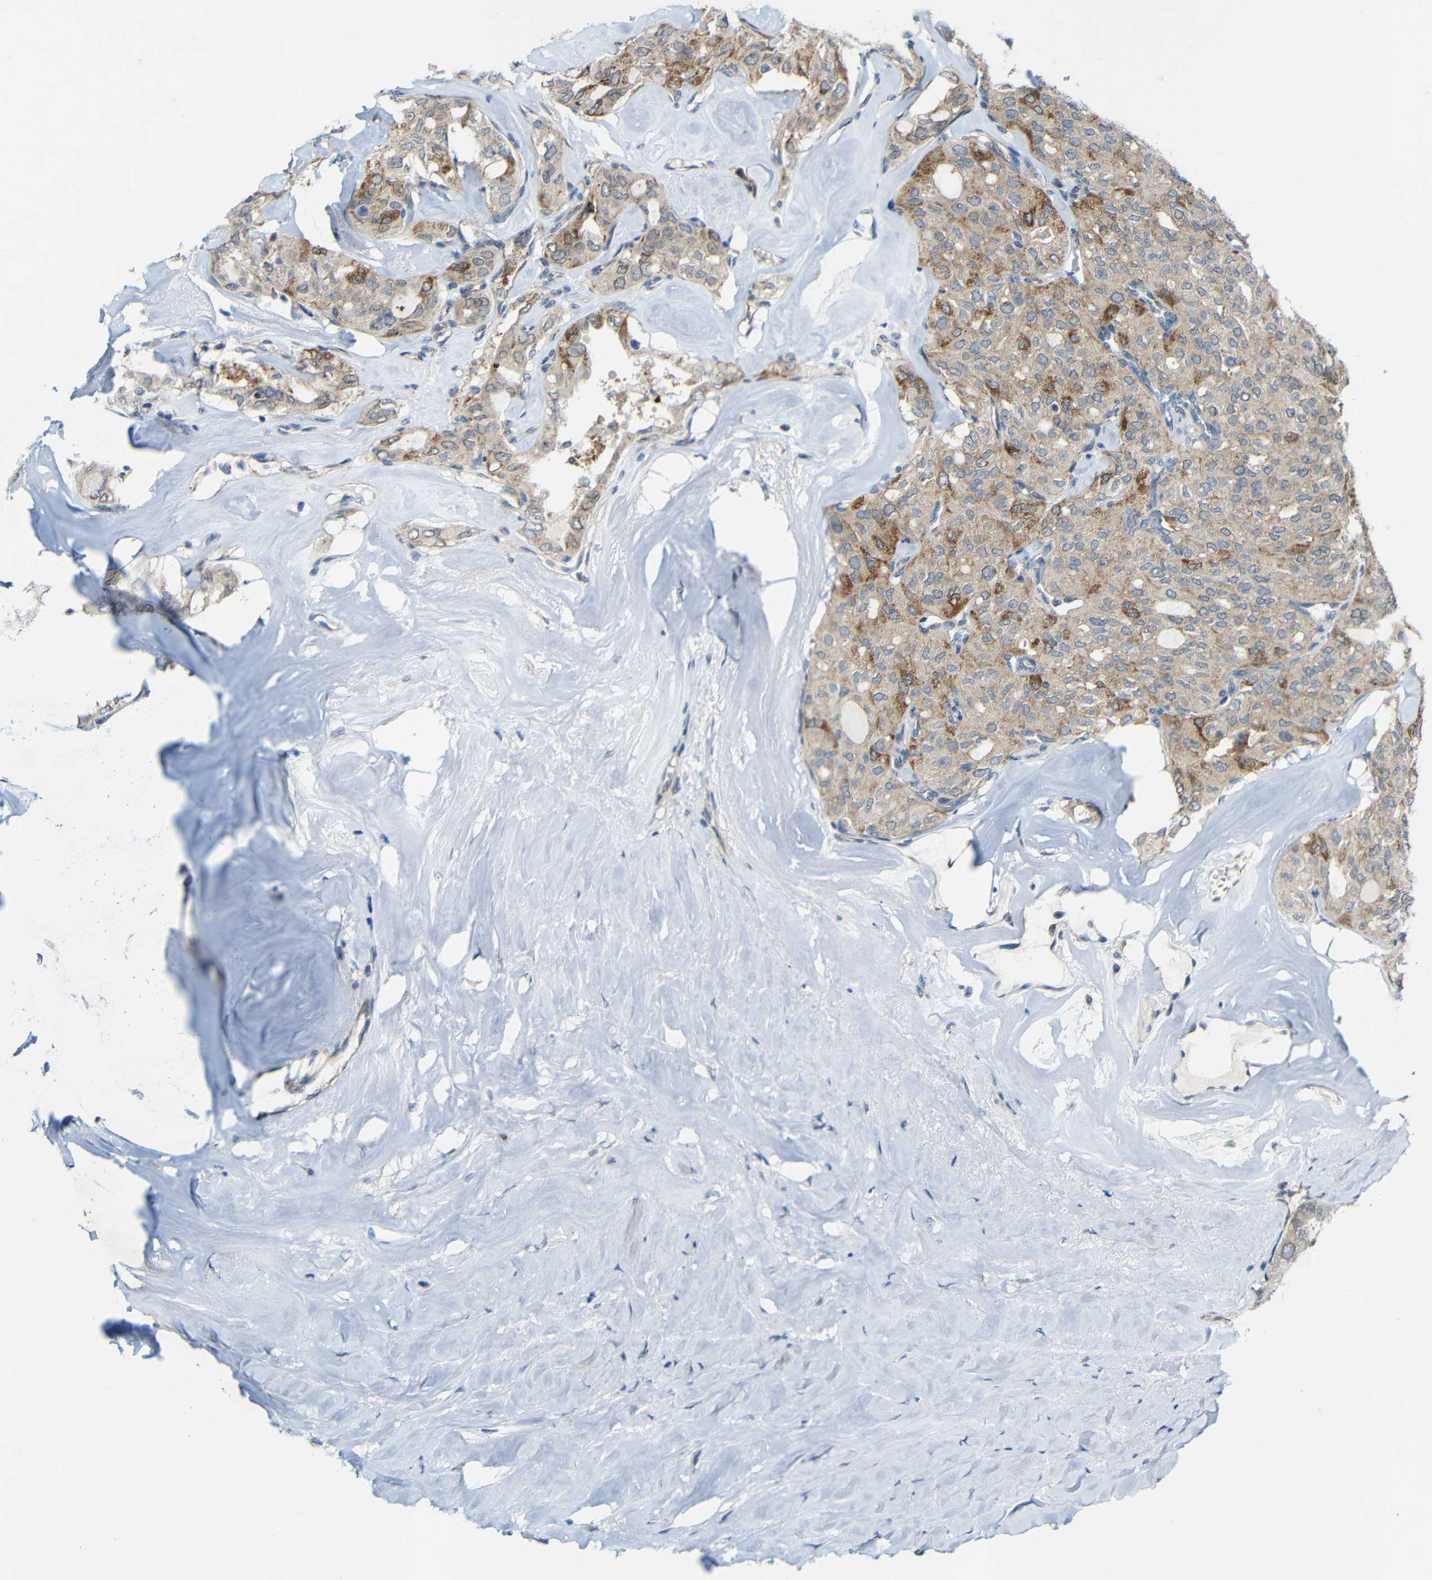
{"staining": {"intensity": "weak", "quantity": ">75%", "location": "cytoplasmic/membranous"}, "tissue": "thyroid cancer", "cell_type": "Tumor cells", "image_type": "cancer", "snomed": [{"axis": "morphology", "description": "Follicular adenoma carcinoma, NOS"}, {"axis": "topography", "description": "Thyroid gland"}], "caption": "Follicular adenoma carcinoma (thyroid) was stained to show a protein in brown. There is low levels of weak cytoplasmic/membranous expression in approximately >75% of tumor cells.", "gene": "TMEM25", "patient": {"sex": "male", "age": 75}}